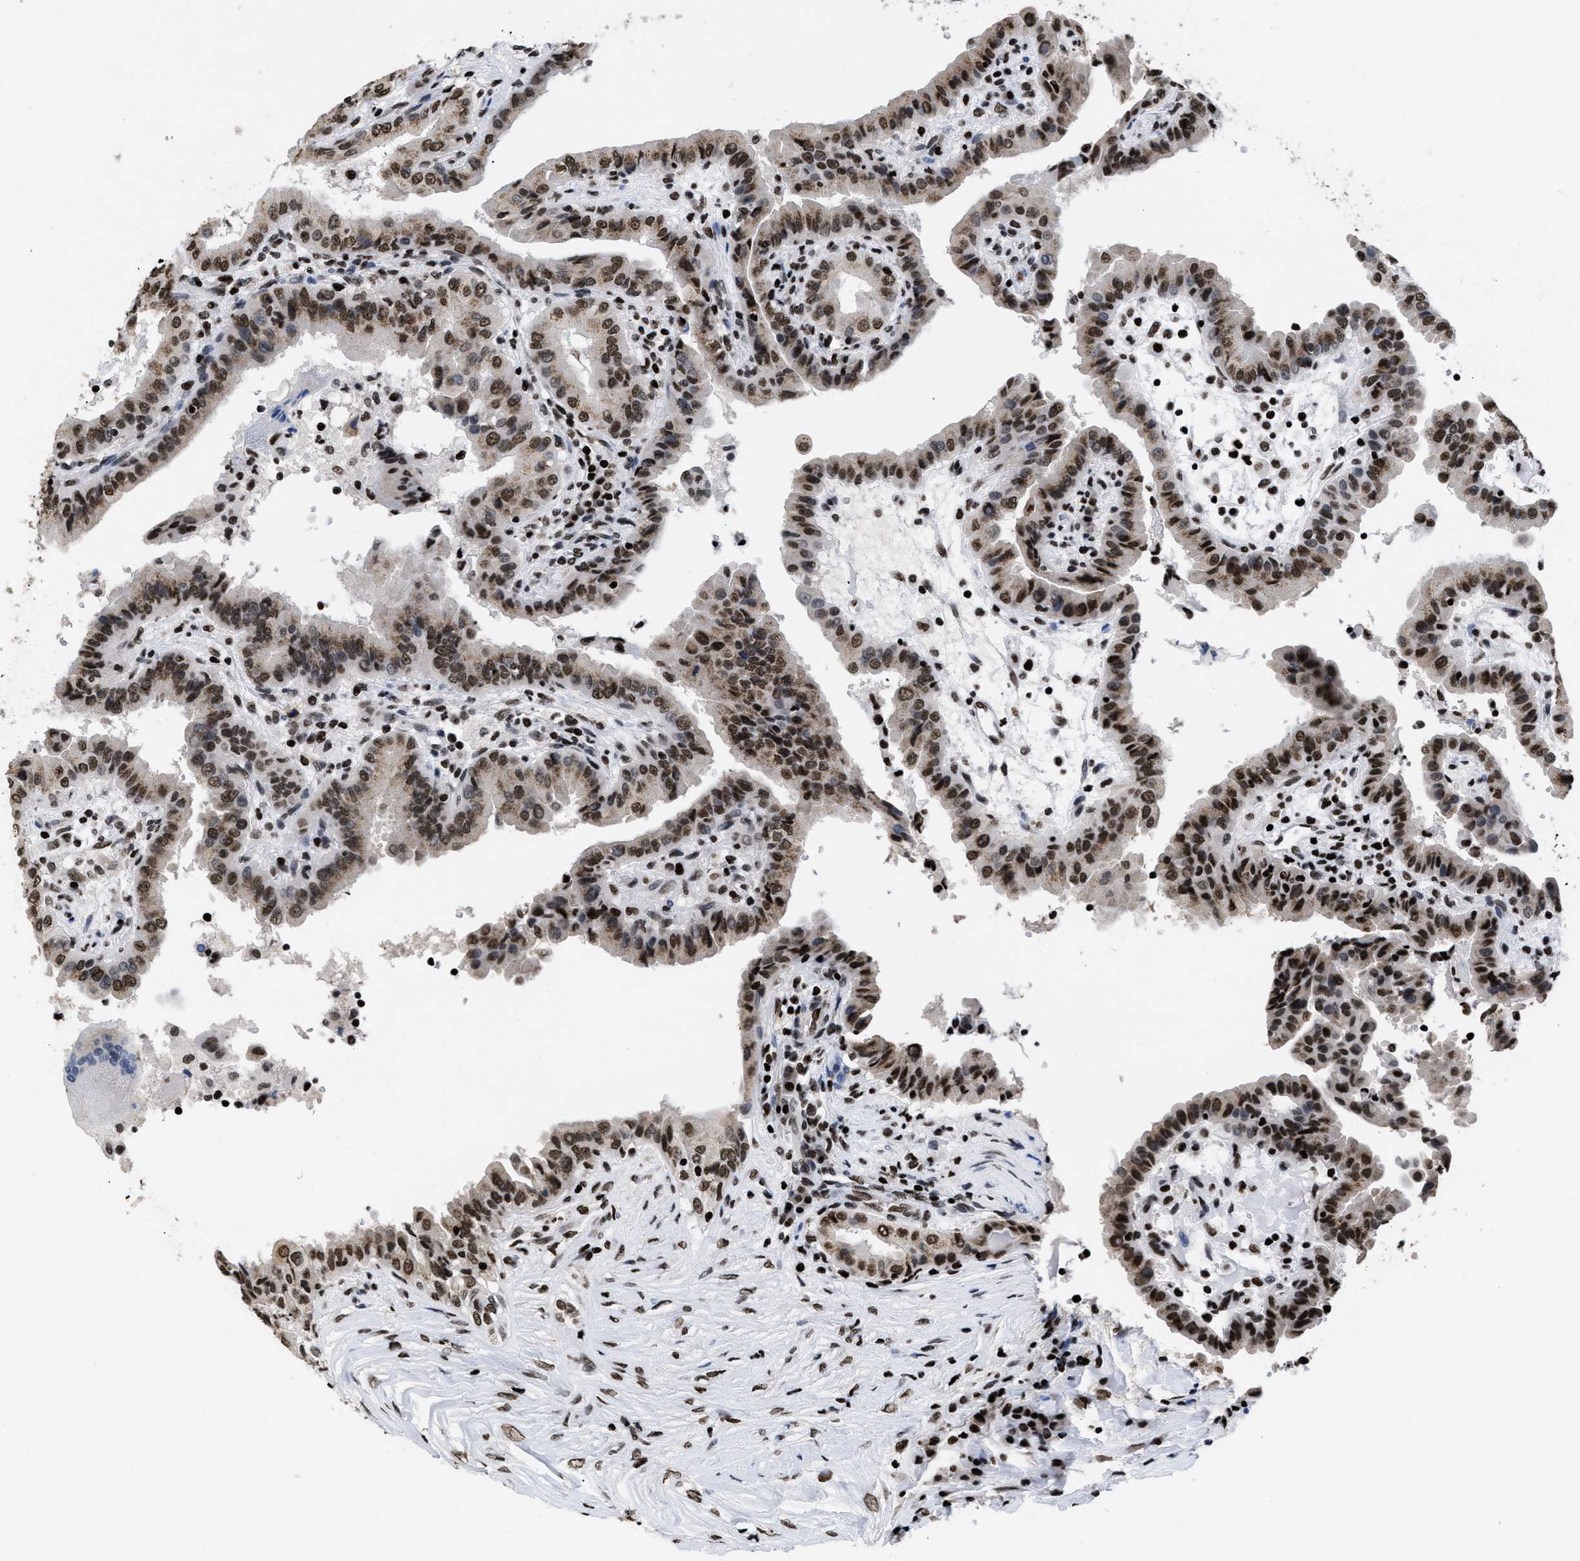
{"staining": {"intensity": "moderate", "quantity": ">75%", "location": "nuclear"}, "tissue": "thyroid cancer", "cell_type": "Tumor cells", "image_type": "cancer", "snomed": [{"axis": "morphology", "description": "Papillary adenocarcinoma, NOS"}, {"axis": "topography", "description": "Thyroid gland"}], "caption": "Thyroid cancer (papillary adenocarcinoma) tissue shows moderate nuclear staining in about >75% of tumor cells, visualized by immunohistochemistry.", "gene": "CALHM3", "patient": {"sex": "male", "age": 33}}